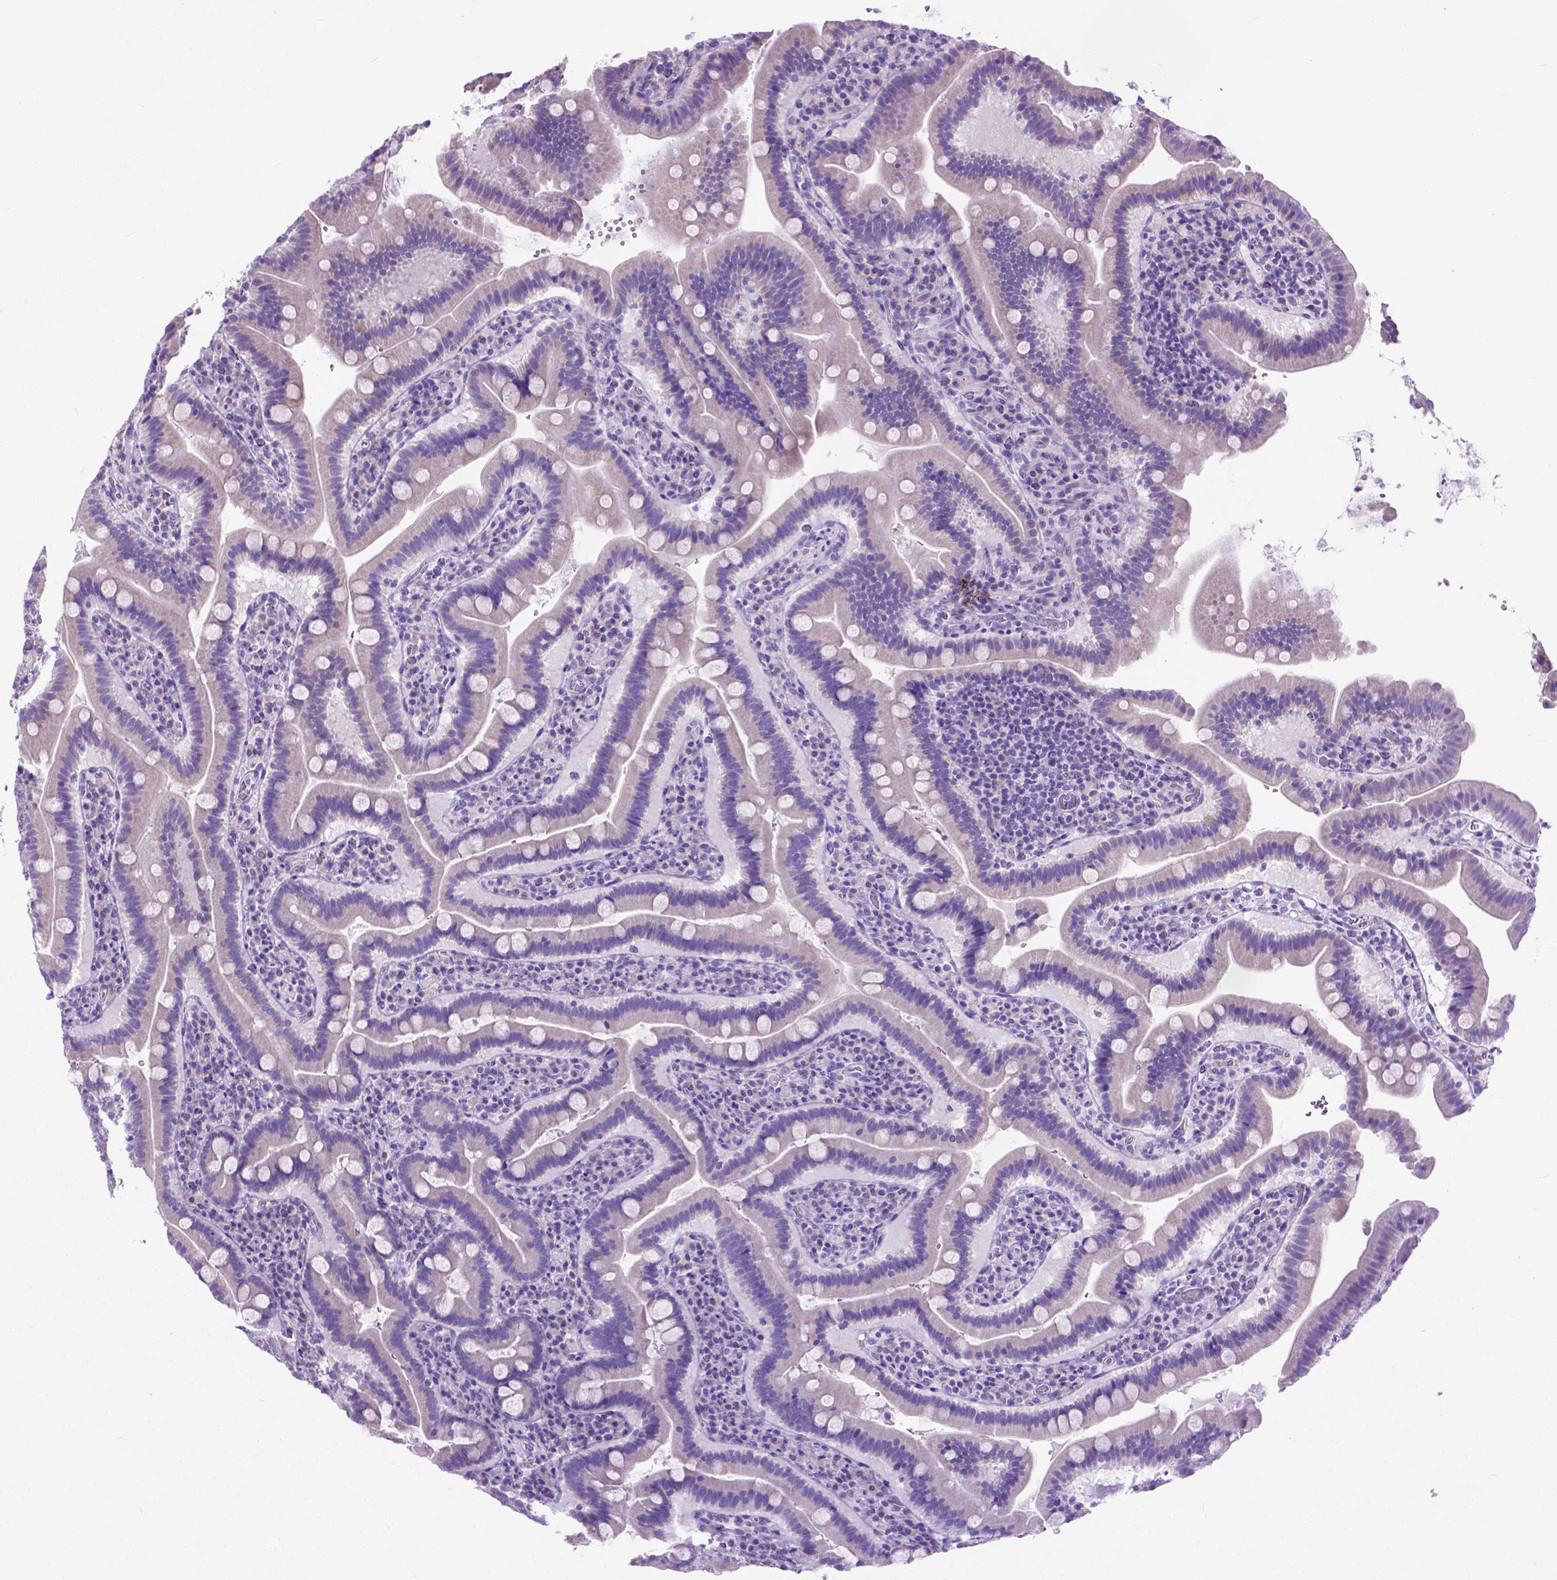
{"staining": {"intensity": "negative", "quantity": "none", "location": "none"}, "tissue": "small intestine", "cell_type": "Glandular cells", "image_type": "normal", "snomed": [{"axis": "morphology", "description": "Normal tissue, NOS"}, {"axis": "topography", "description": "Small intestine"}], "caption": "The photomicrograph displays no staining of glandular cells in normal small intestine.", "gene": "ODAD3", "patient": {"sex": "male", "age": 26}}